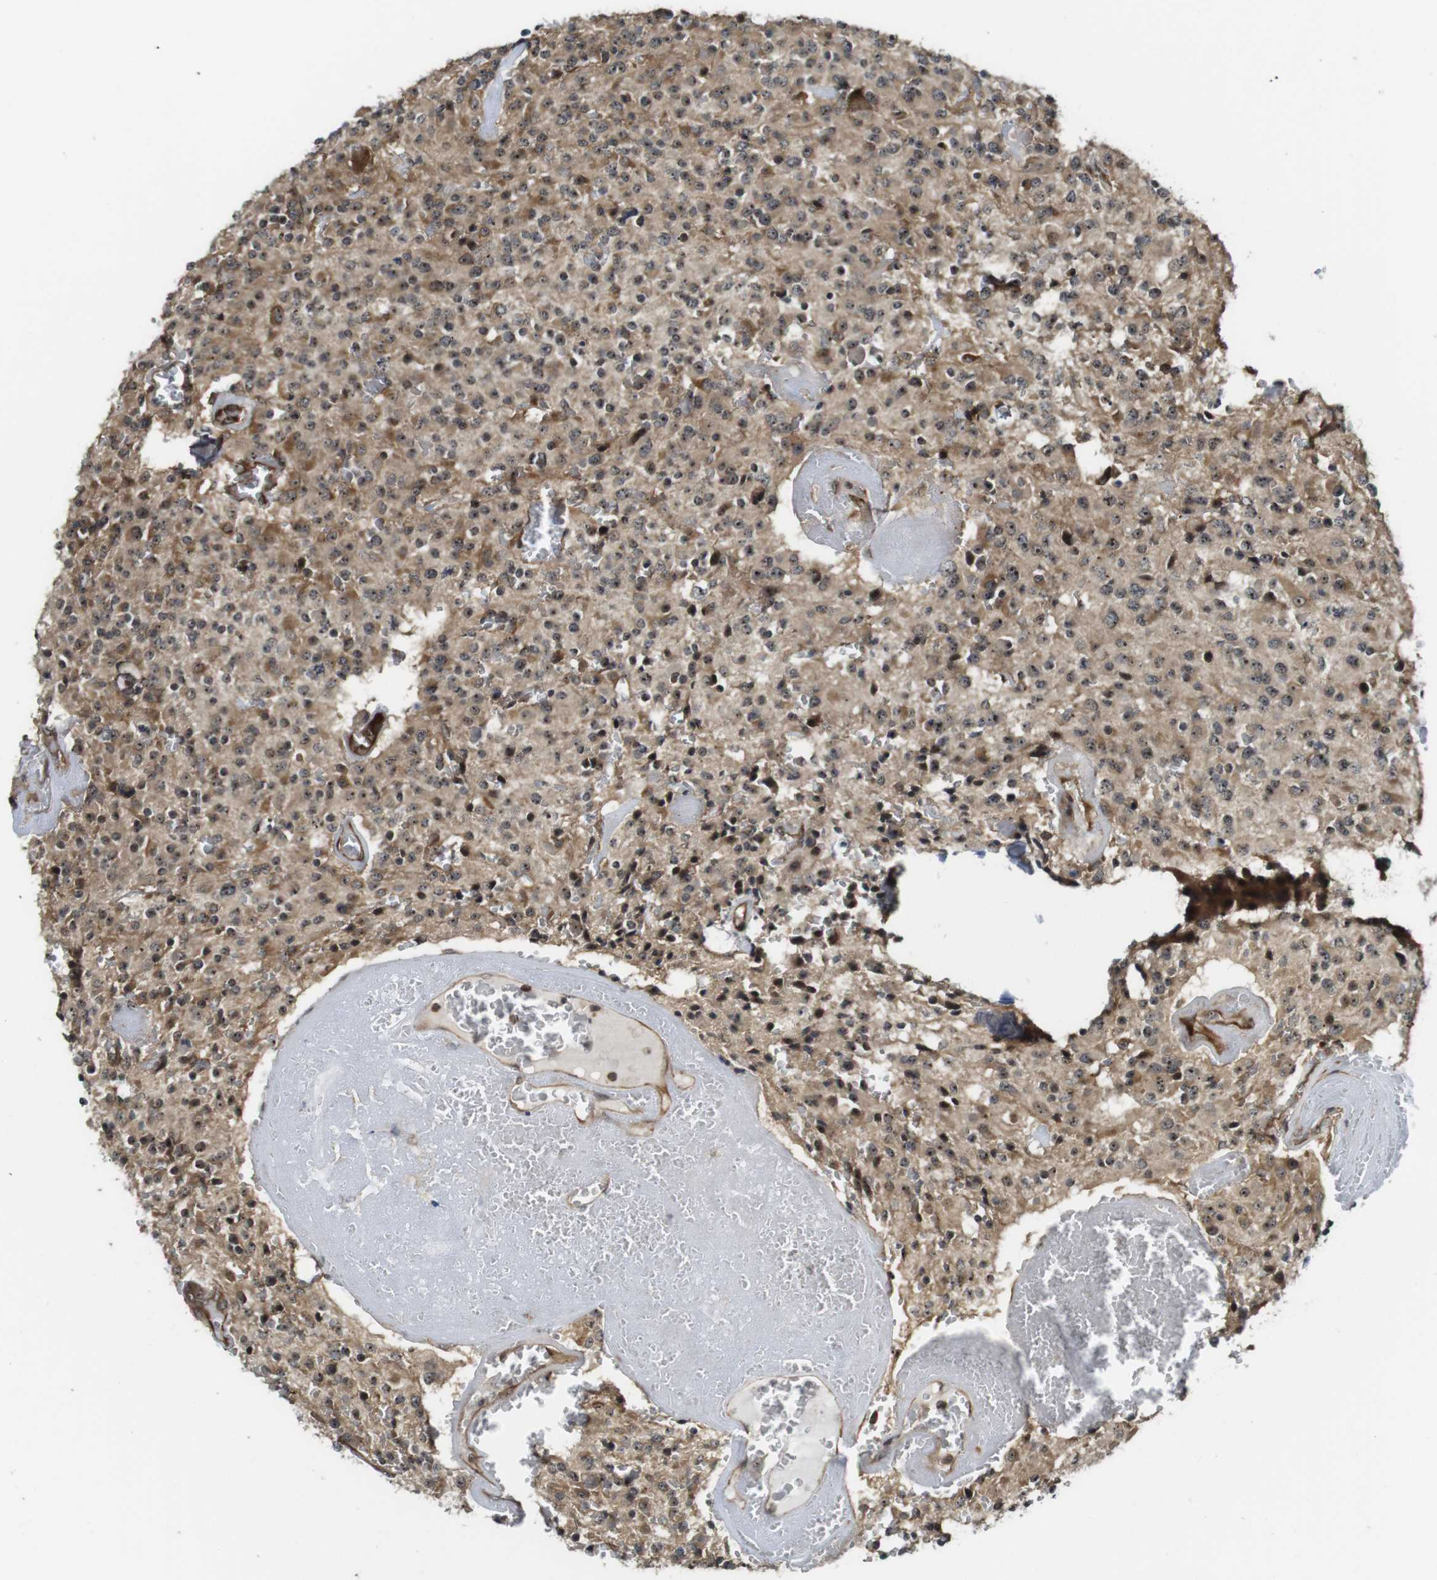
{"staining": {"intensity": "moderate", "quantity": ">75%", "location": "cytoplasmic/membranous,nuclear"}, "tissue": "glioma", "cell_type": "Tumor cells", "image_type": "cancer", "snomed": [{"axis": "morphology", "description": "Glioma, malignant, Low grade"}, {"axis": "topography", "description": "Brain"}], "caption": "This photomicrograph displays IHC staining of human glioma, with medium moderate cytoplasmic/membranous and nuclear staining in about >75% of tumor cells.", "gene": "CC2D1A", "patient": {"sex": "male", "age": 58}}